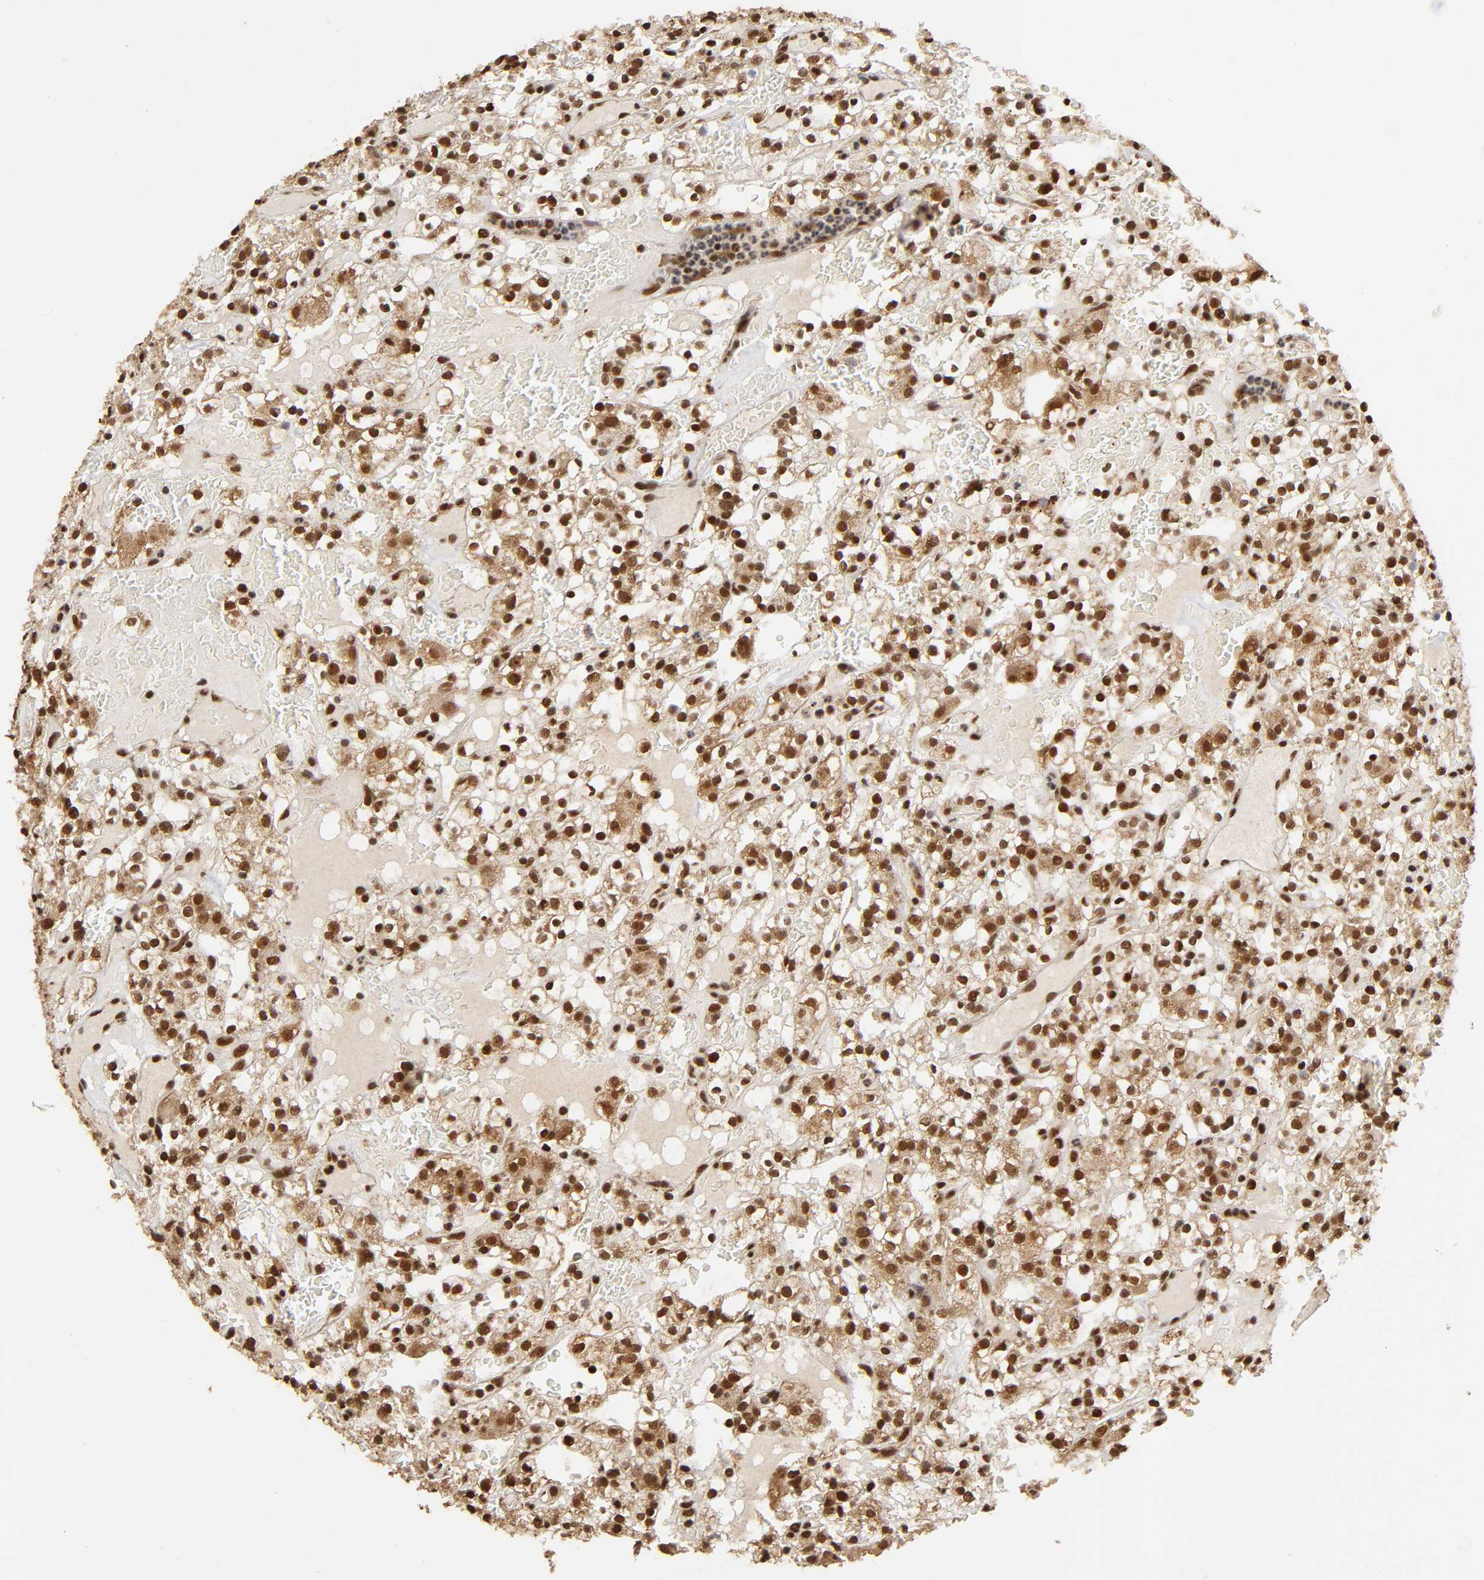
{"staining": {"intensity": "strong", "quantity": ">75%", "location": "cytoplasmic/membranous,nuclear"}, "tissue": "renal cancer", "cell_type": "Tumor cells", "image_type": "cancer", "snomed": [{"axis": "morphology", "description": "Normal tissue, NOS"}, {"axis": "morphology", "description": "Adenocarcinoma, NOS"}, {"axis": "topography", "description": "Kidney"}], "caption": "Immunohistochemistry (IHC) staining of renal adenocarcinoma, which shows high levels of strong cytoplasmic/membranous and nuclear positivity in about >75% of tumor cells indicating strong cytoplasmic/membranous and nuclear protein staining. The staining was performed using DAB (3,3'-diaminobenzidine) (brown) for protein detection and nuclei were counterstained in hematoxylin (blue).", "gene": "RNF122", "patient": {"sex": "female", "age": 72}}